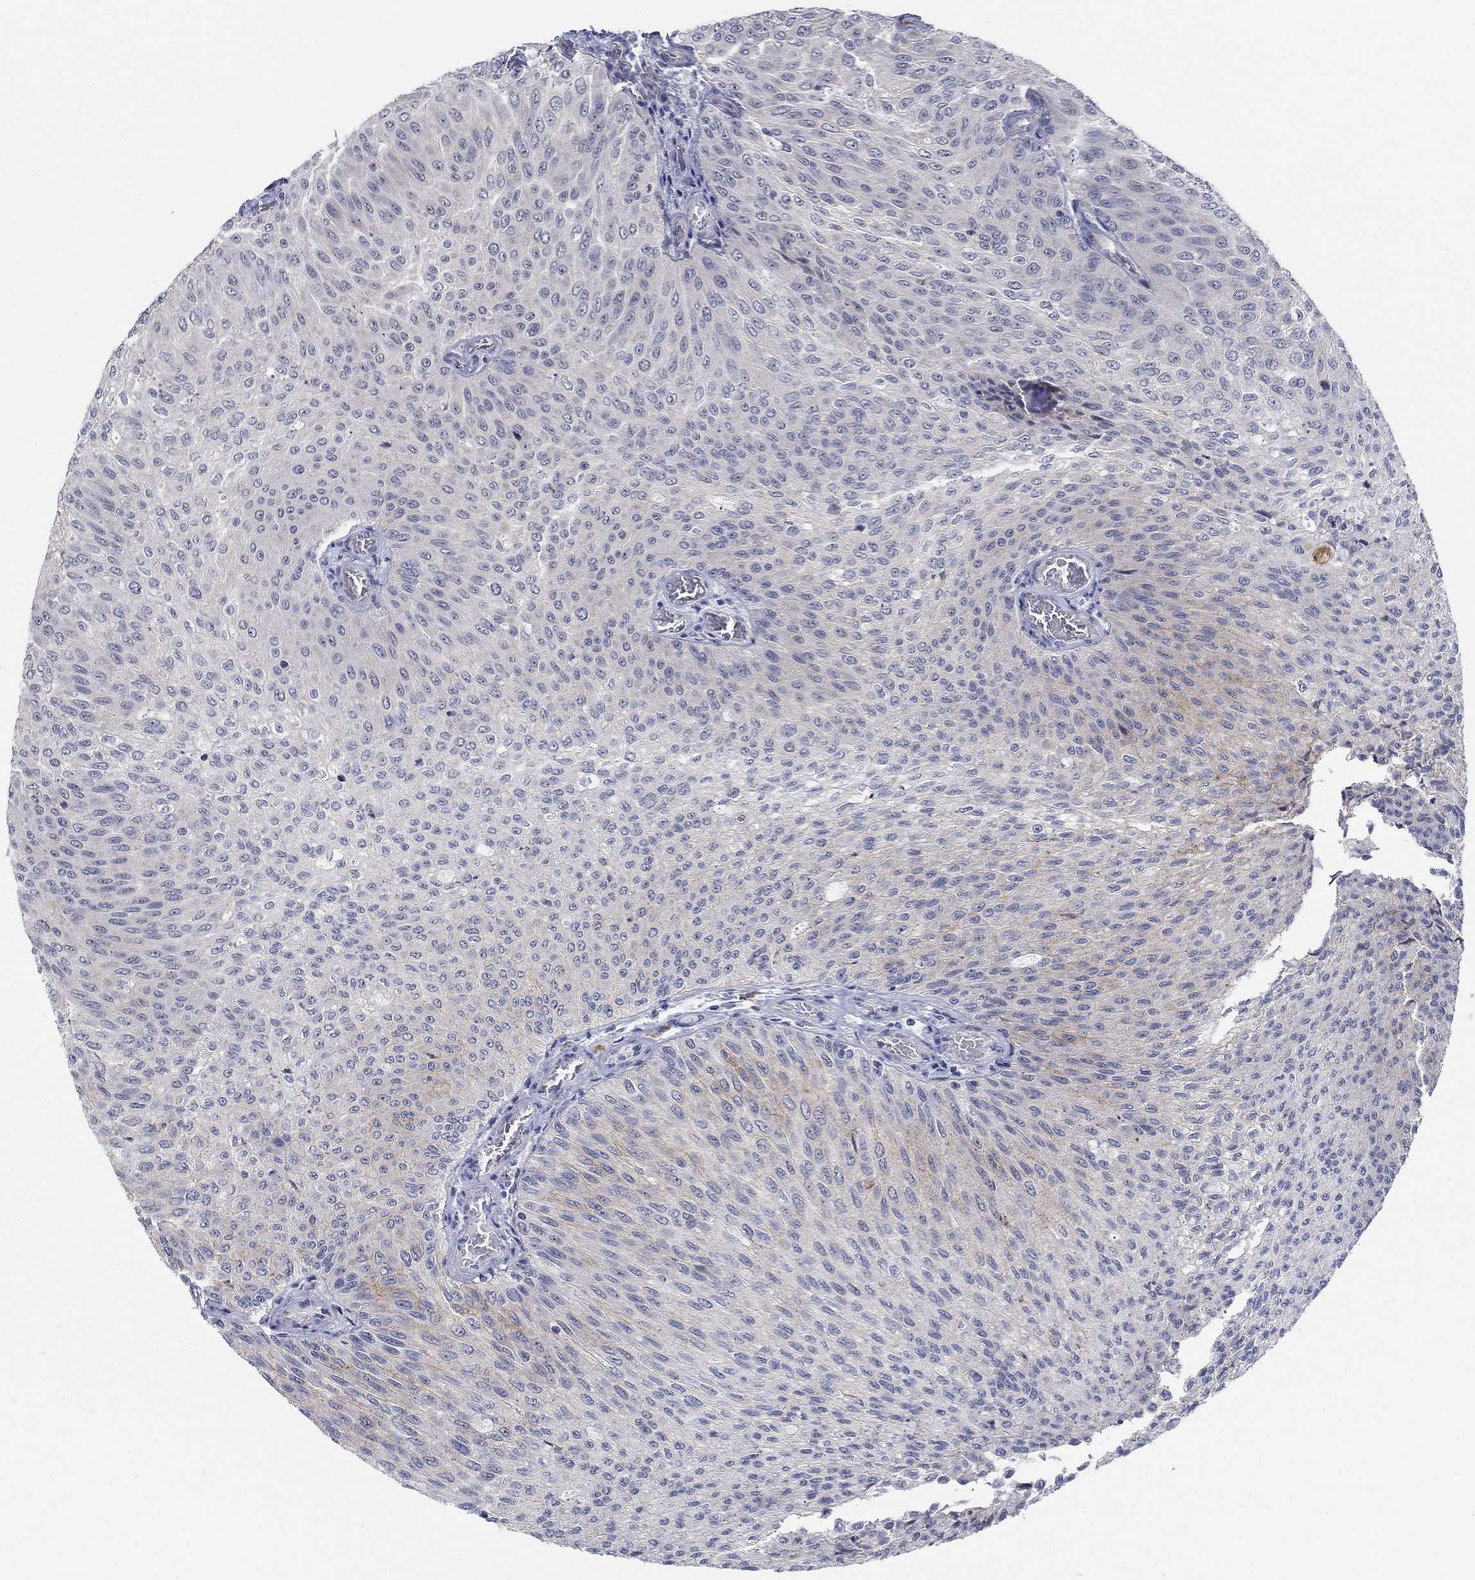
{"staining": {"intensity": "weak", "quantity": "25%-75%", "location": "cytoplasmic/membranous"}, "tissue": "urothelial cancer", "cell_type": "Tumor cells", "image_type": "cancer", "snomed": [{"axis": "morphology", "description": "Urothelial carcinoma, Low grade"}, {"axis": "topography", "description": "Ureter, NOS"}, {"axis": "topography", "description": "Urinary bladder"}], "caption": "Urothelial cancer stained with immunohistochemistry (IHC) shows weak cytoplasmic/membranous expression in approximately 25%-75% of tumor cells. (Brightfield microscopy of DAB IHC at high magnification).", "gene": "SMIM18", "patient": {"sex": "male", "age": 78}}